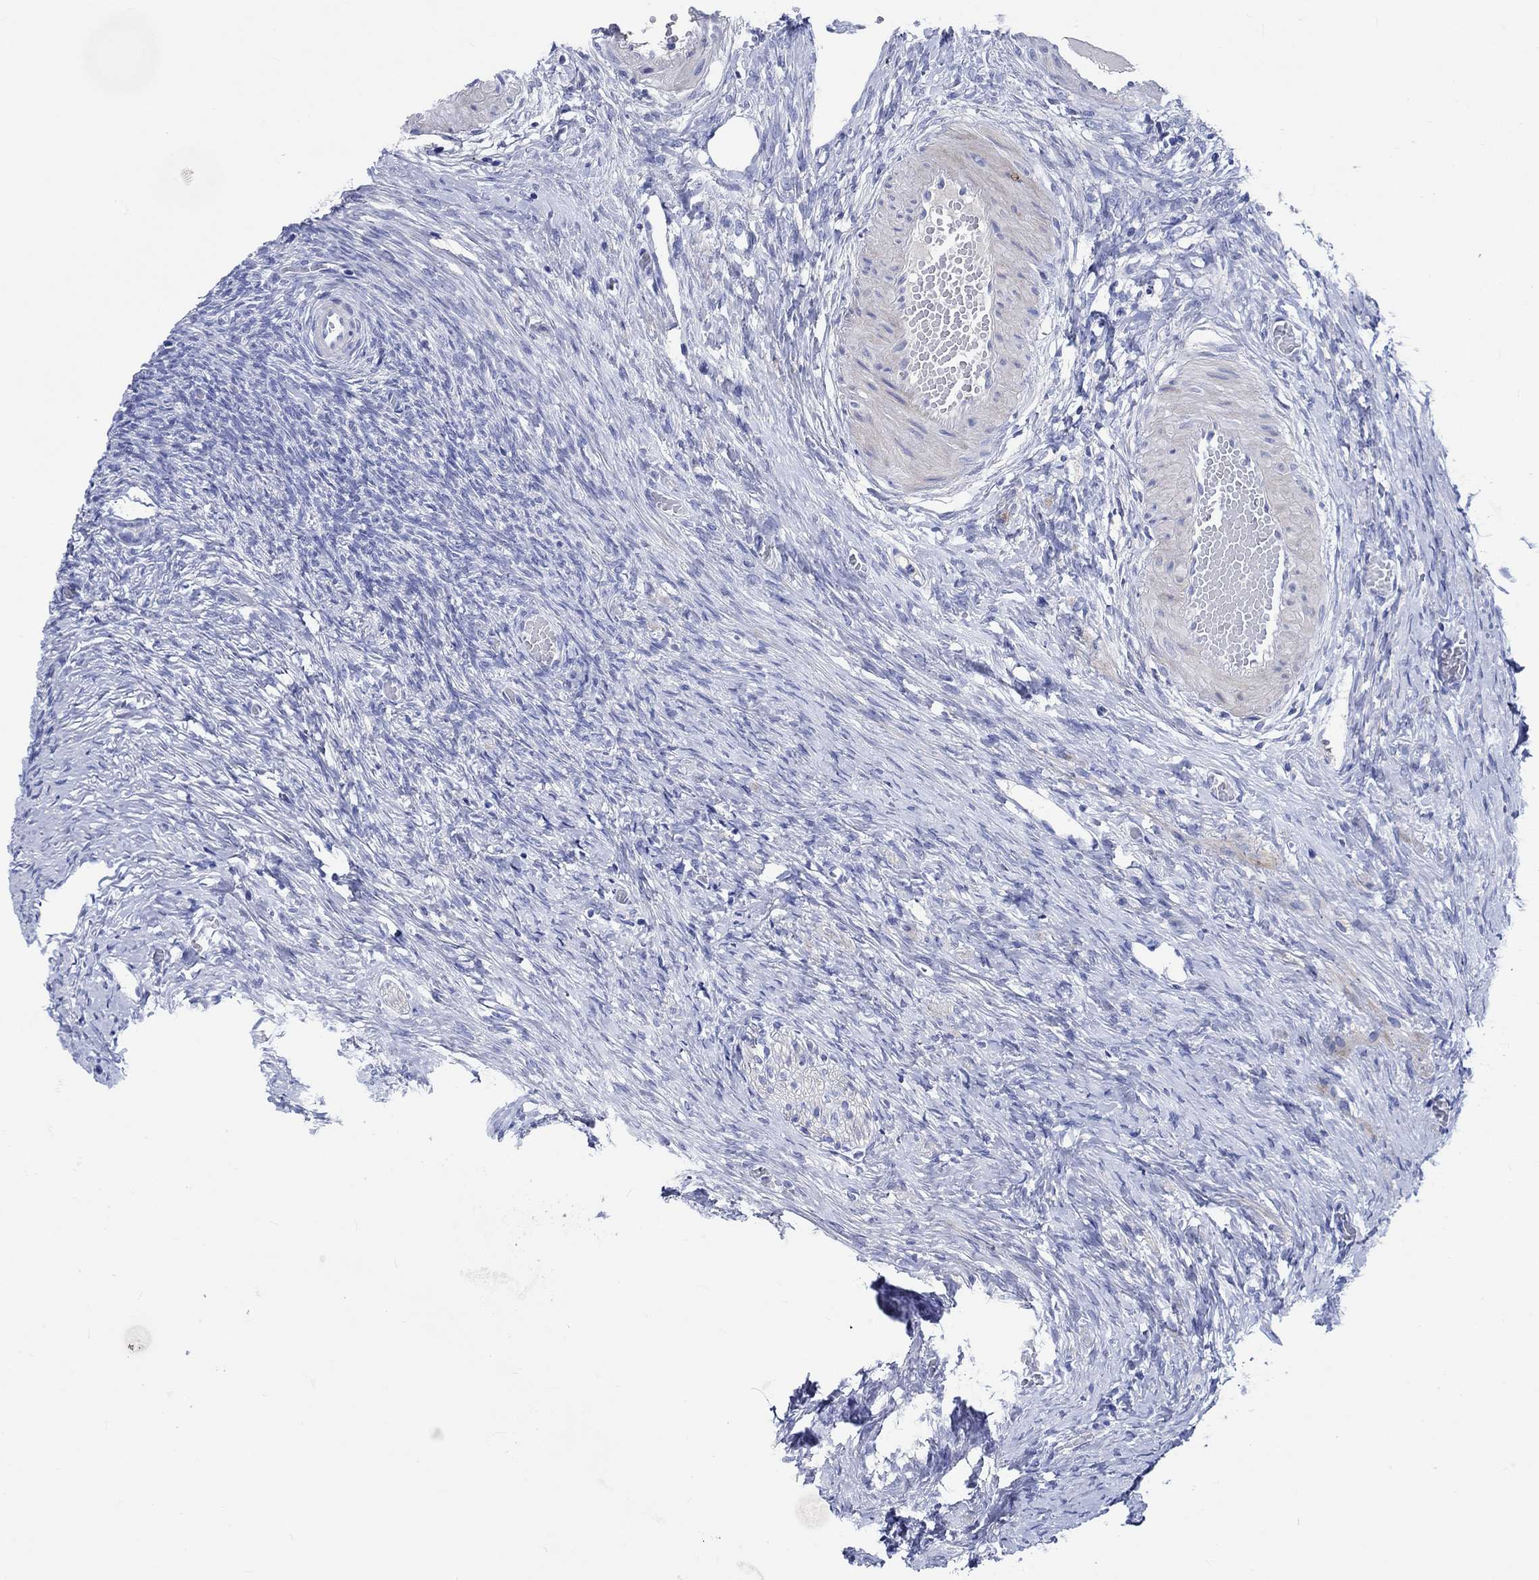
{"staining": {"intensity": "negative", "quantity": "none", "location": "none"}, "tissue": "ovary", "cell_type": "Follicle cells", "image_type": "normal", "snomed": [{"axis": "morphology", "description": "Normal tissue, NOS"}, {"axis": "topography", "description": "Ovary"}], "caption": "Human ovary stained for a protein using IHC shows no positivity in follicle cells.", "gene": "SHISA4", "patient": {"sex": "female", "age": 27}}